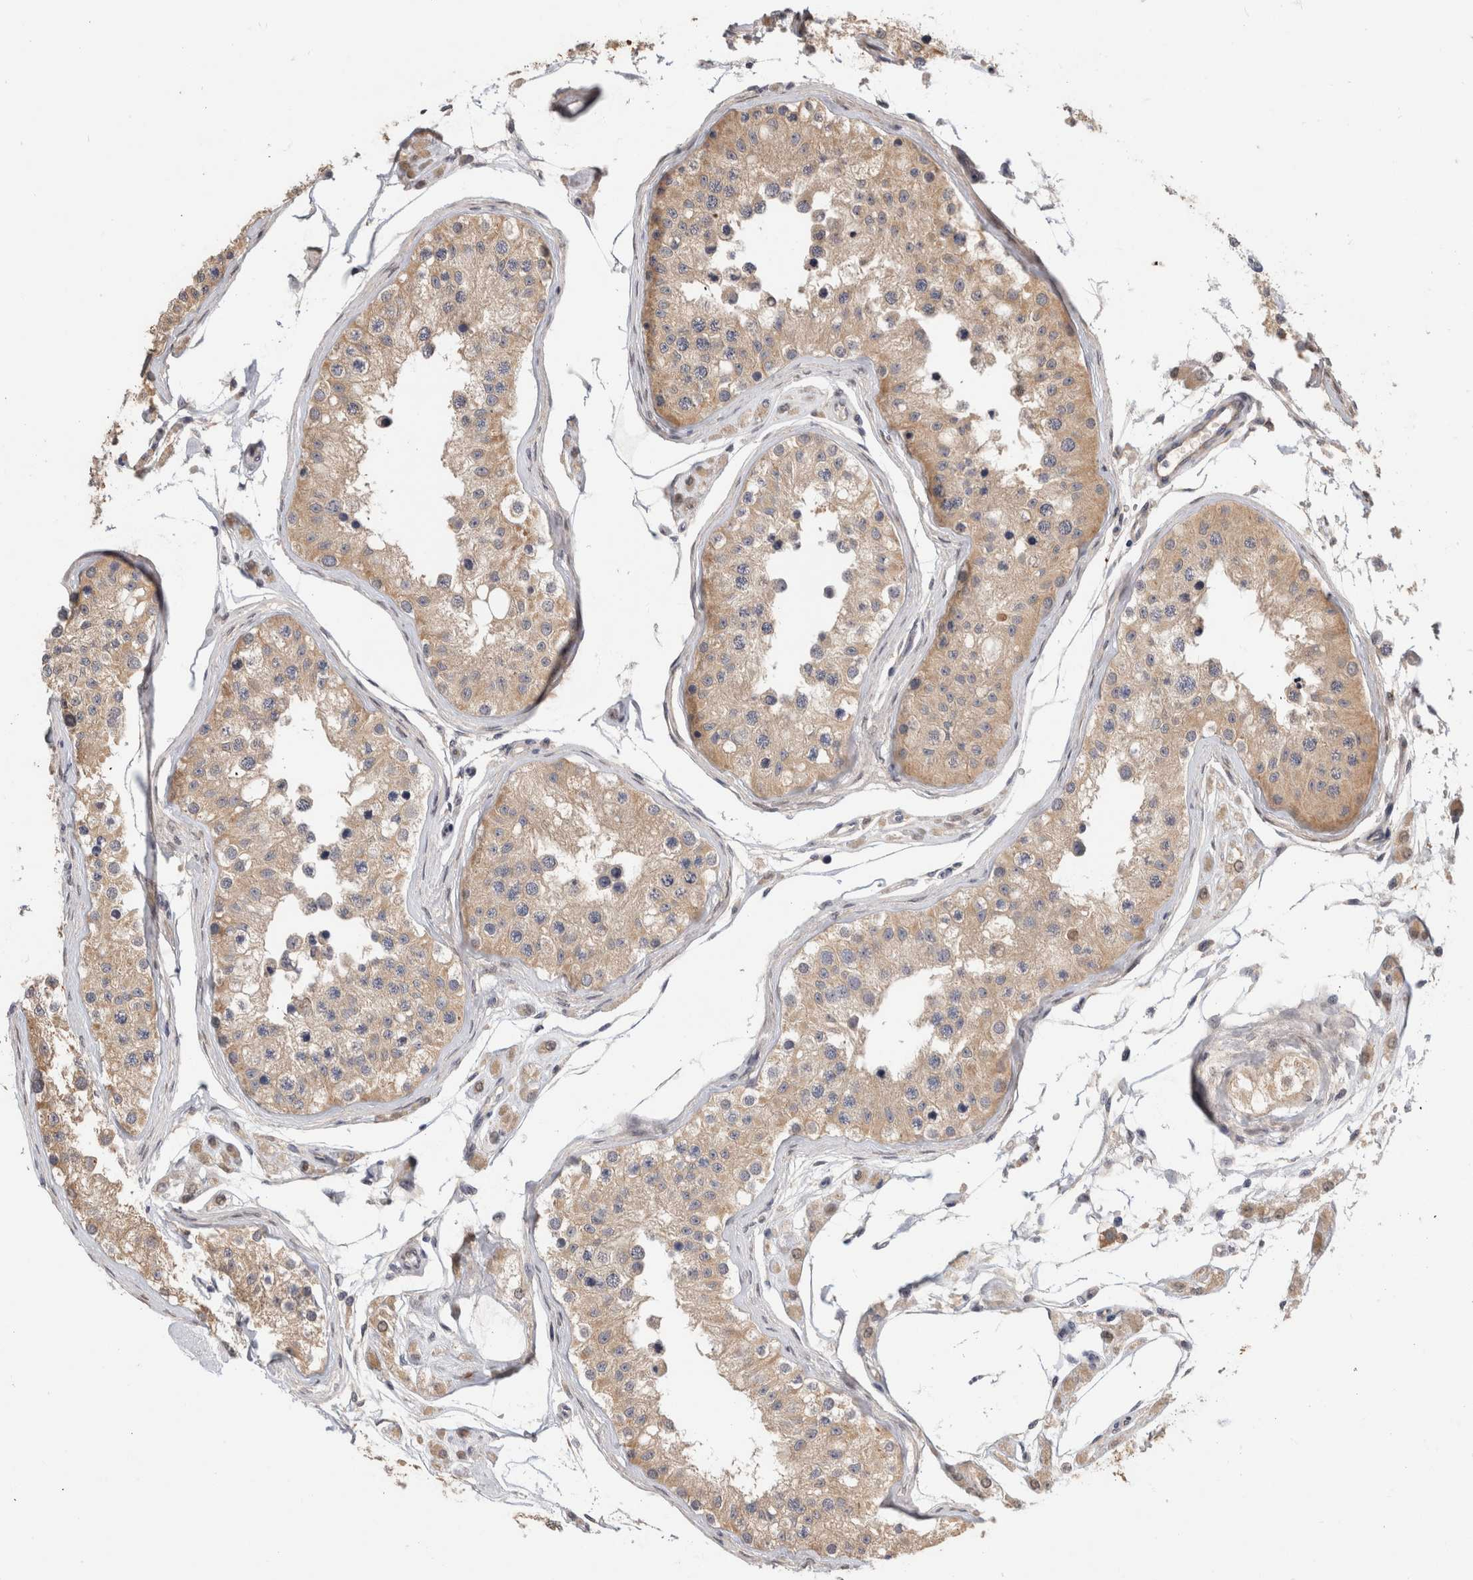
{"staining": {"intensity": "moderate", "quantity": ">75%", "location": "cytoplasmic/membranous"}, "tissue": "testis", "cell_type": "Cells in seminiferous ducts", "image_type": "normal", "snomed": [{"axis": "morphology", "description": "Normal tissue, NOS"}, {"axis": "morphology", "description": "Adenocarcinoma, metastatic, NOS"}, {"axis": "topography", "description": "Testis"}], "caption": "Immunohistochemical staining of normal testis displays moderate cytoplasmic/membranous protein expression in approximately >75% of cells in seminiferous ducts. (DAB (3,3'-diaminobenzidine) = brown stain, brightfield microscopy at high magnification).", "gene": "PGM1", "patient": {"sex": "male", "age": 26}}